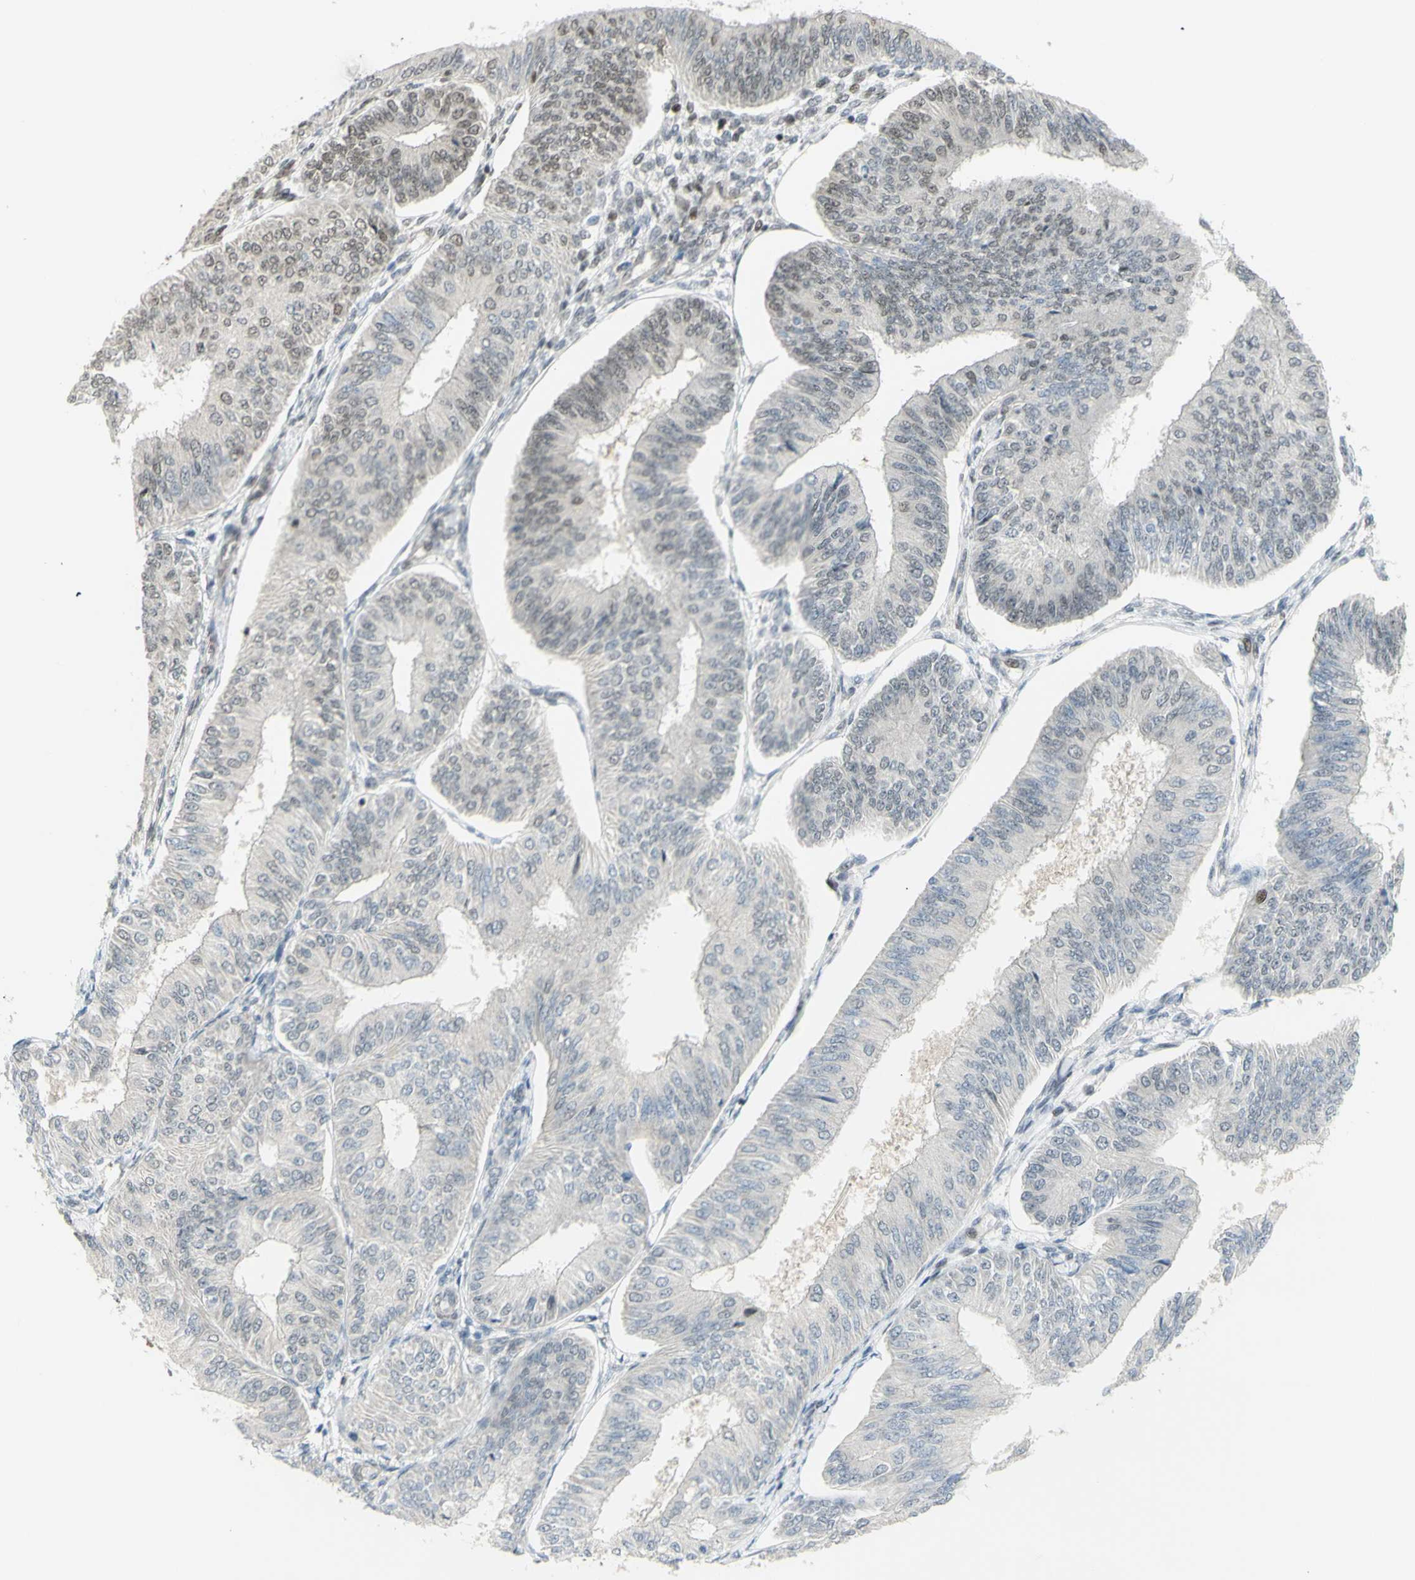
{"staining": {"intensity": "weak", "quantity": ">75%", "location": "nuclear"}, "tissue": "endometrial cancer", "cell_type": "Tumor cells", "image_type": "cancer", "snomed": [{"axis": "morphology", "description": "Adenocarcinoma, NOS"}, {"axis": "topography", "description": "Endometrium"}], "caption": "Adenocarcinoma (endometrial) stained for a protein reveals weak nuclear positivity in tumor cells. Using DAB (brown) and hematoxylin (blue) stains, captured at high magnification using brightfield microscopy.", "gene": "ZMYM6", "patient": {"sex": "female", "age": 58}}